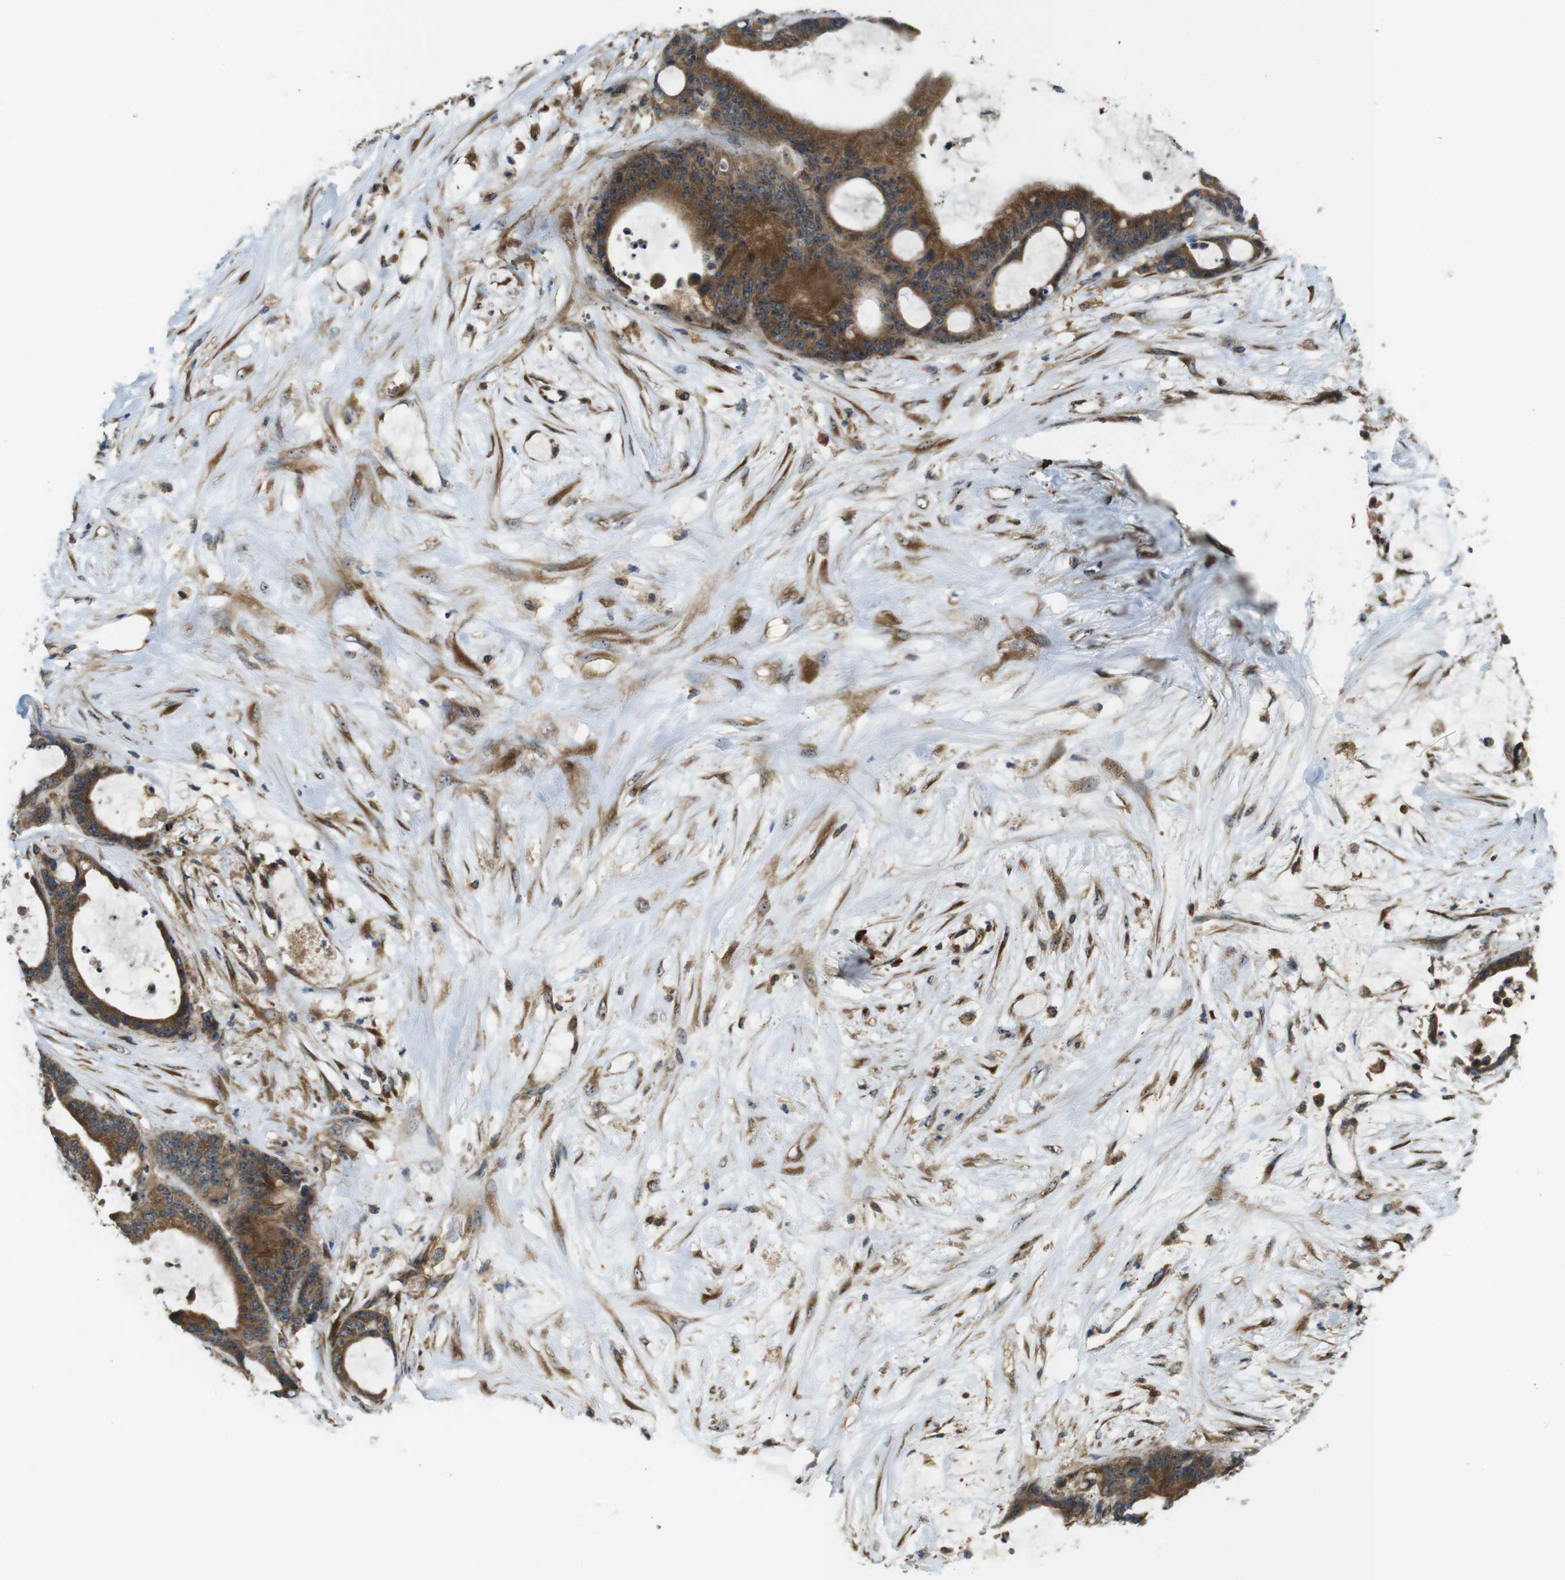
{"staining": {"intensity": "strong", "quantity": ">75%", "location": "cytoplasmic/membranous"}, "tissue": "liver cancer", "cell_type": "Tumor cells", "image_type": "cancer", "snomed": [{"axis": "morphology", "description": "Cholangiocarcinoma"}, {"axis": "topography", "description": "Liver"}], "caption": "IHC micrograph of neoplastic tissue: human liver cancer (cholangiocarcinoma) stained using IHC shows high levels of strong protein expression localized specifically in the cytoplasmic/membranous of tumor cells, appearing as a cytoplasmic/membranous brown color.", "gene": "TMEM143", "patient": {"sex": "female", "age": 73}}